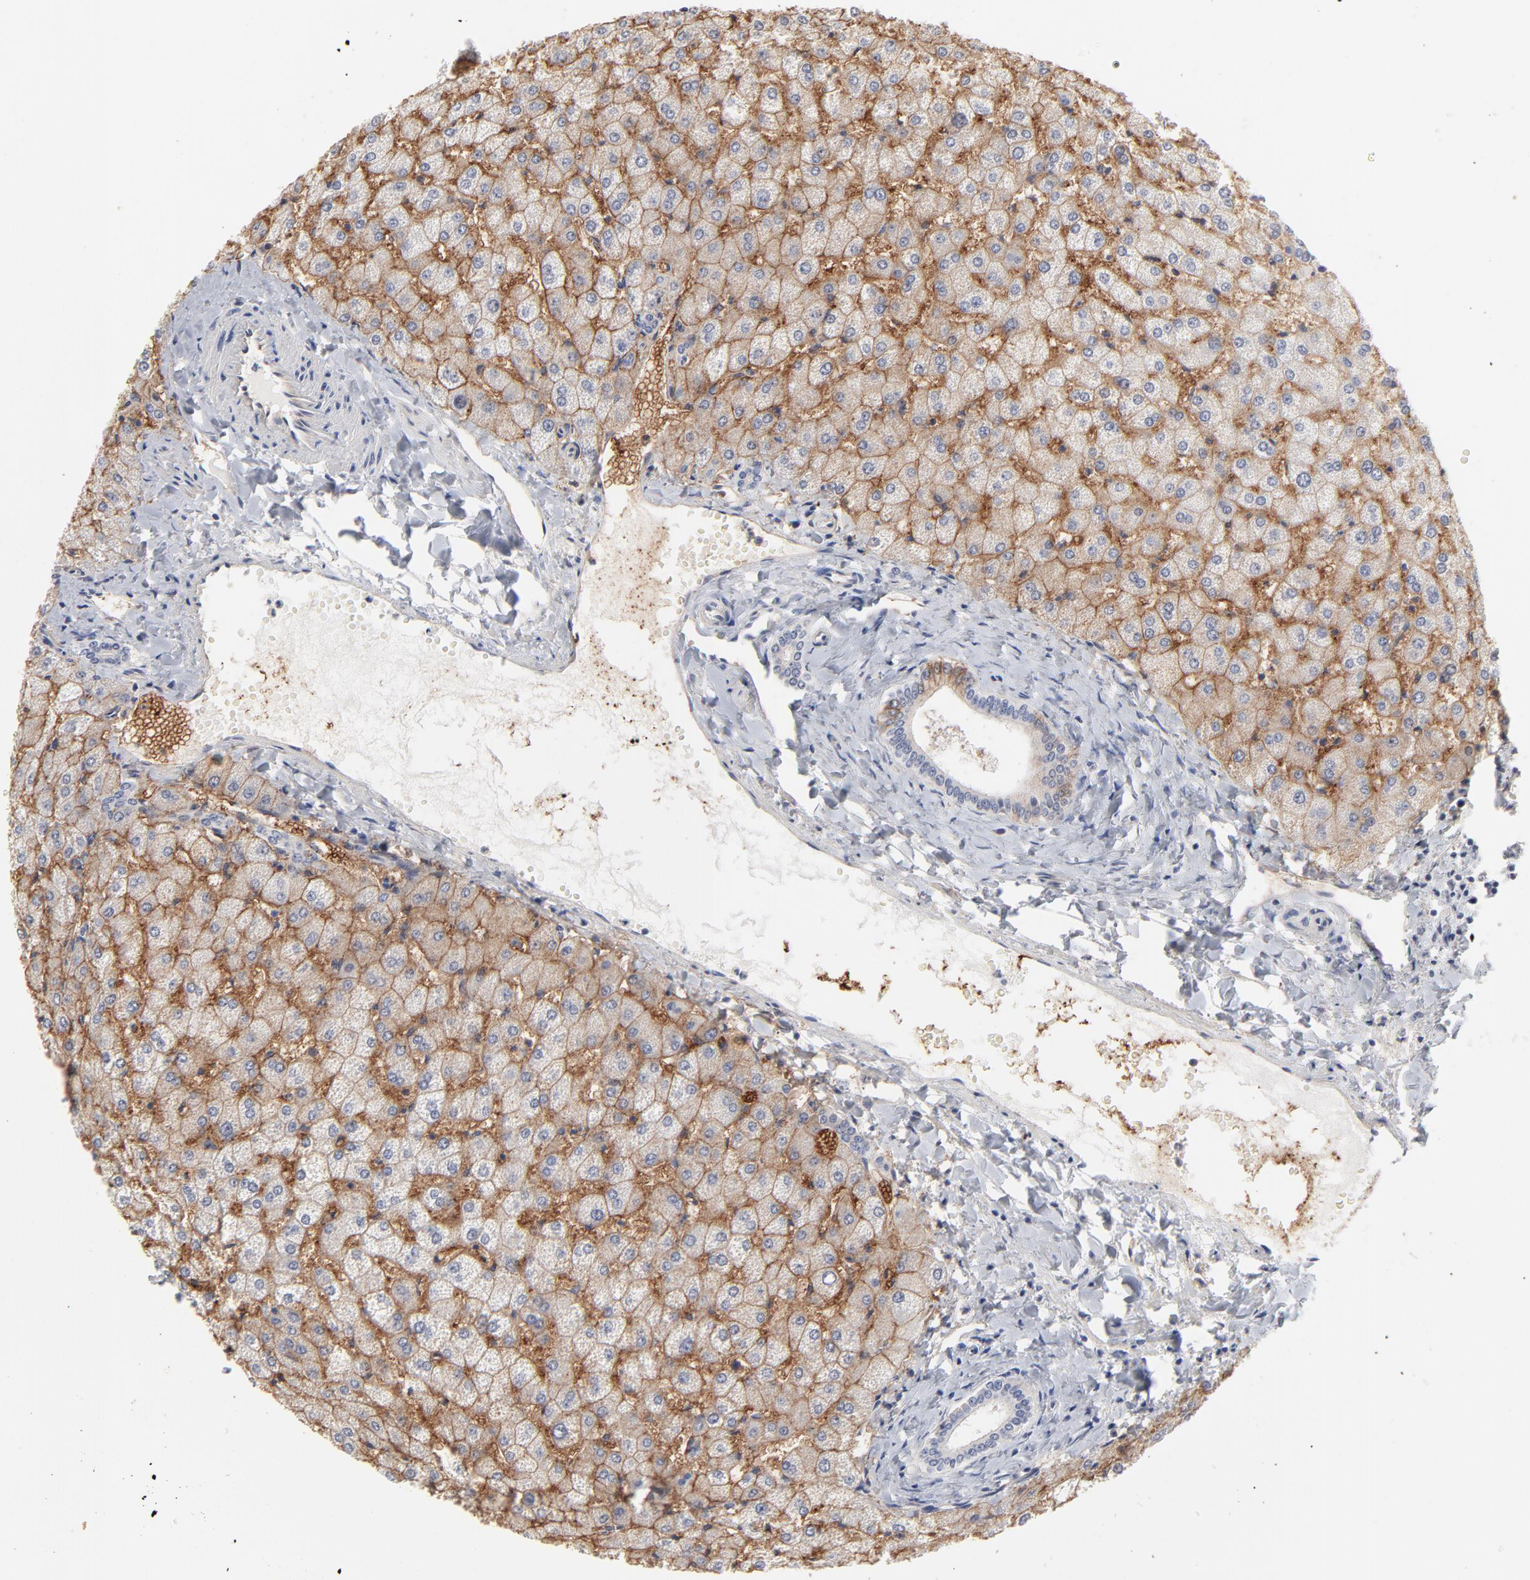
{"staining": {"intensity": "negative", "quantity": "none", "location": "none"}, "tissue": "liver", "cell_type": "Cholangiocytes", "image_type": "normal", "snomed": [{"axis": "morphology", "description": "Normal tissue, NOS"}, {"axis": "topography", "description": "Liver"}], "caption": "Immunohistochemistry (IHC) photomicrograph of normal human liver stained for a protein (brown), which reveals no positivity in cholangiocytes.", "gene": "SLC16A1", "patient": {"sex": "female", "age": 32}}